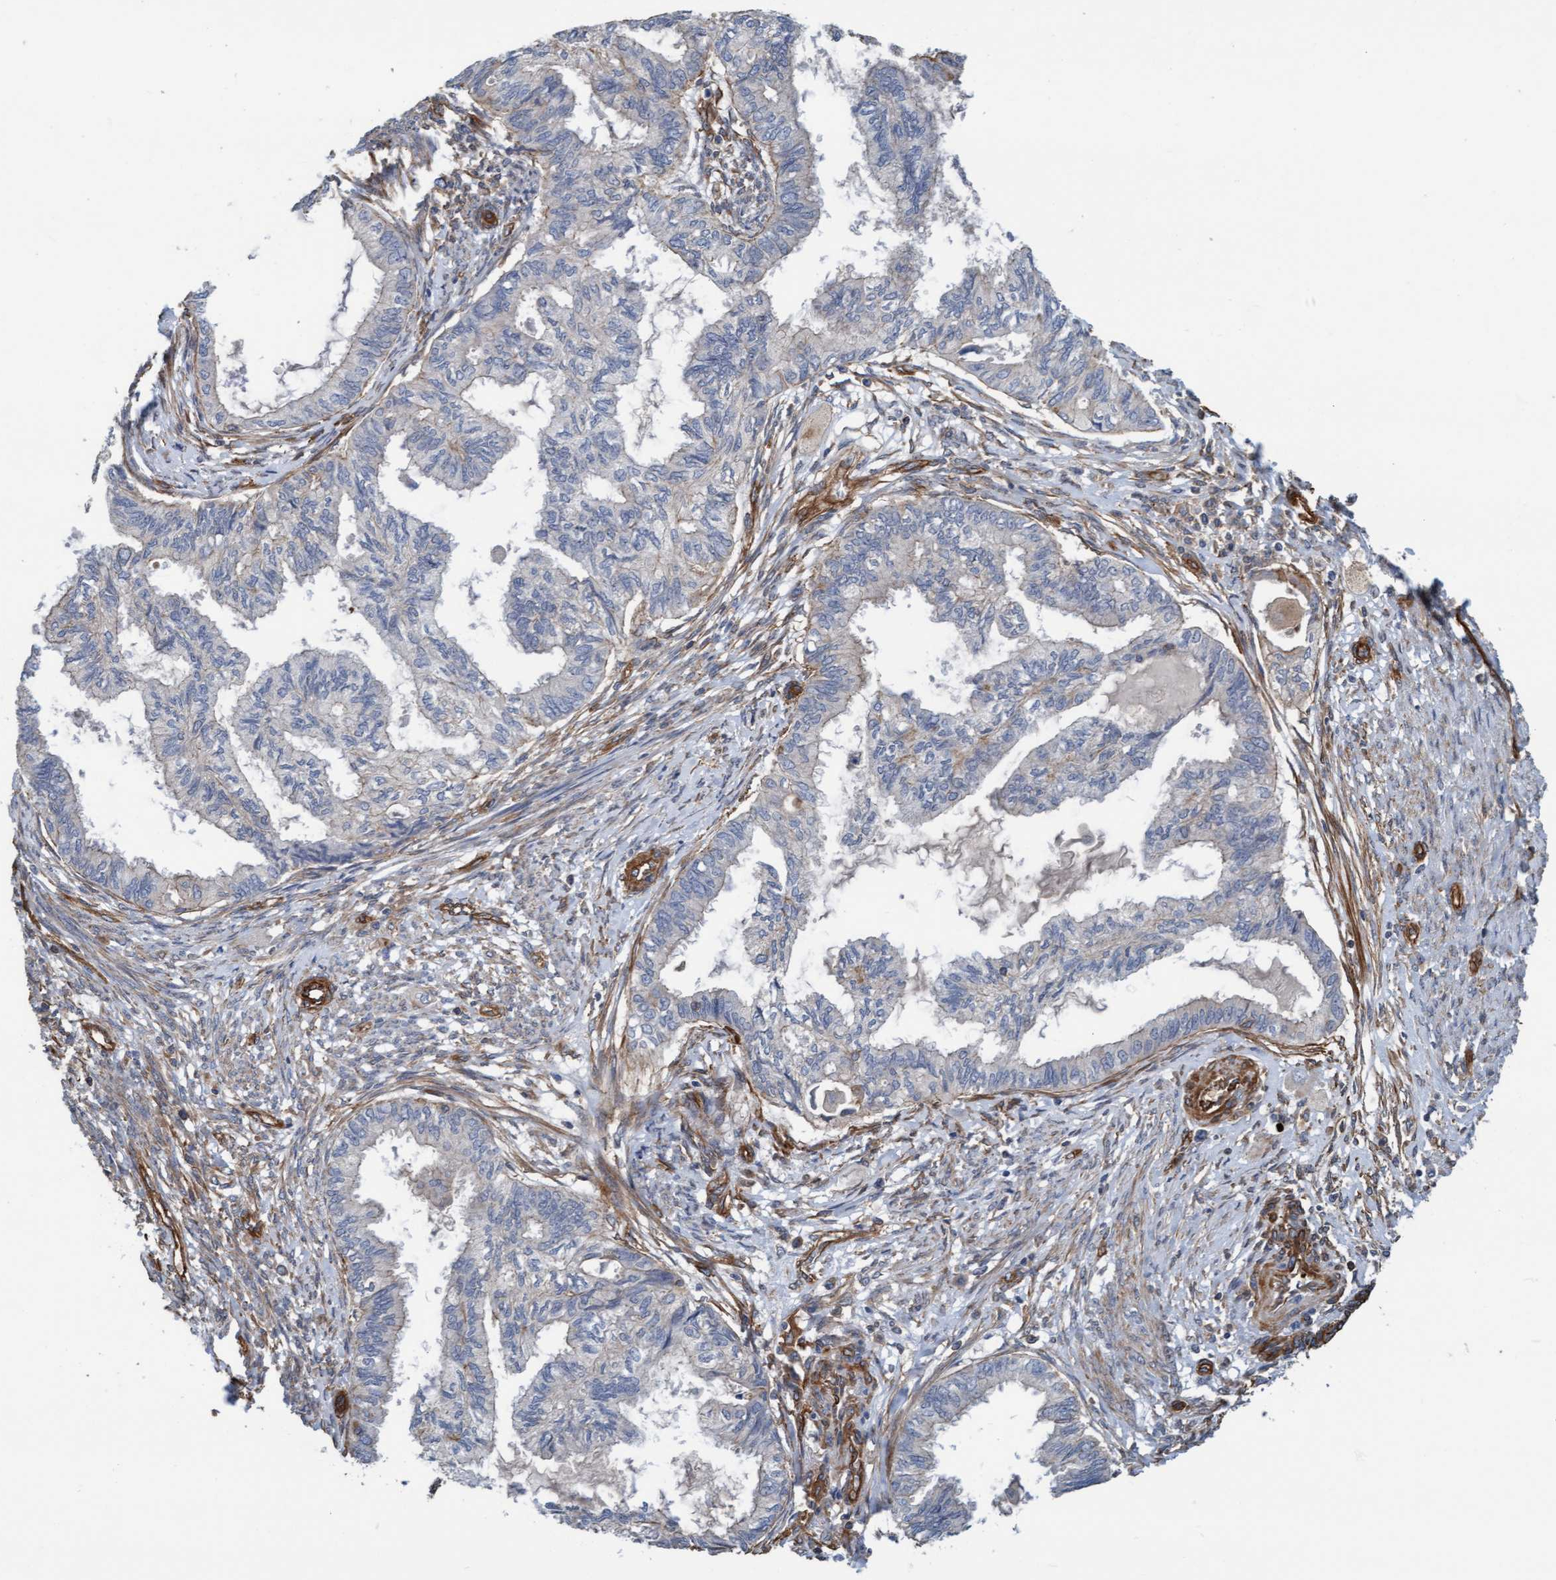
{"staining": {"intensity": "negative", "quantity": "none", "location": "none"}, "tissue": "cervical cancer", "cell_type": "Tumor cells", "image_type": "cancer", "snomed": [{"axis": "morphology", "description": "Normal tissue, NOS"}, {"axis": "morphology", "description": "Adenocarcinoma, NOS"}, {"axis": "topography", "description": "Cervix"}, {"axis": "topography", "description": "Endometrium"}], "caption": "A histopathology image of human cervical adenocarcinoma is negative for staining in tumor cells. (DAB immunohistochemistry (IHC) with hematoxylin counter stain).", "gene": "STXBP4", "patient": {"sex": "female", "age": 86}}